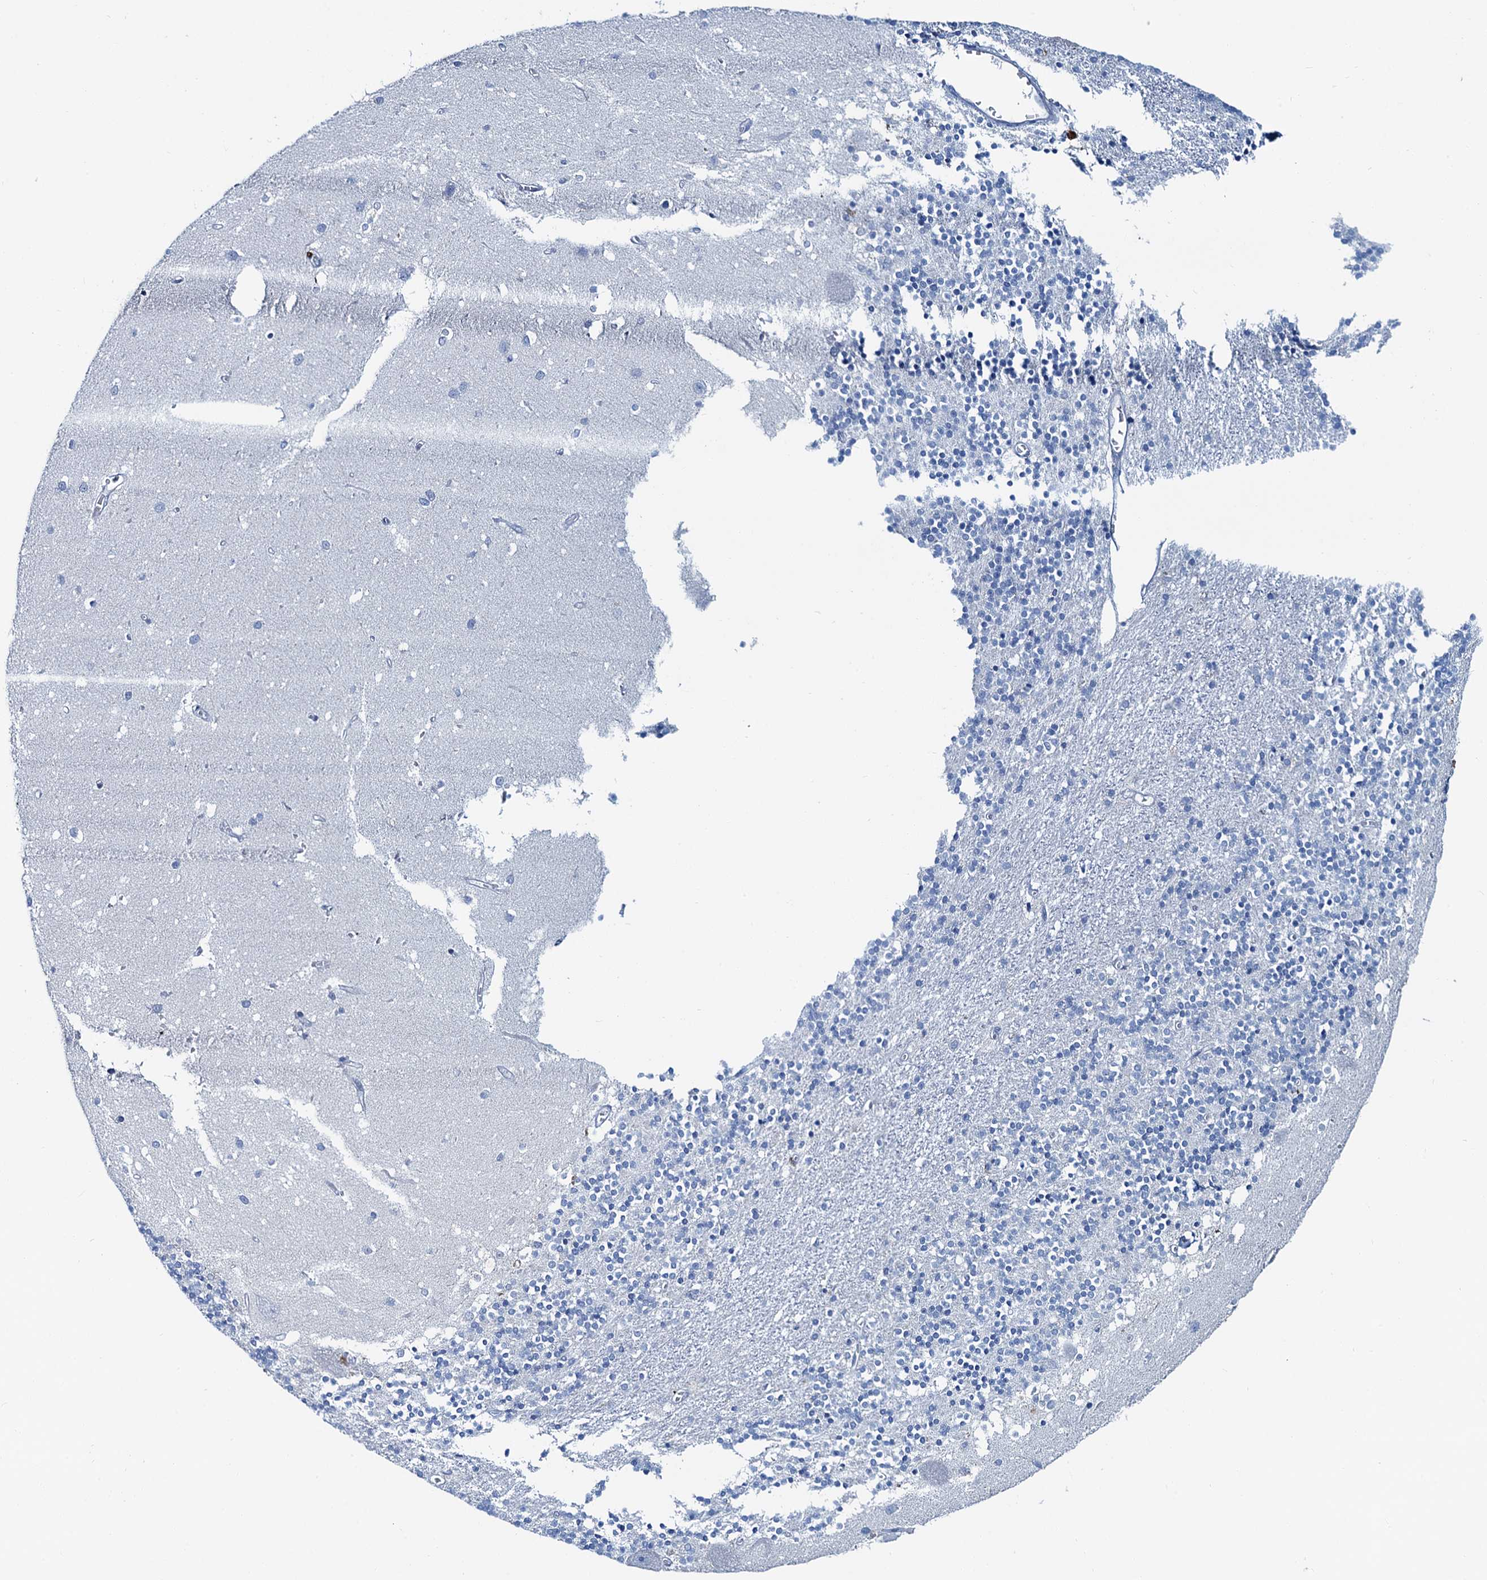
{"staining": {"intensity": "negative", "quantity": "none", "location": "none"}, "tissue": "cerebellum", "cell_type": "Cells in granular layer", "image_type": "normal", "snomed": [{"axis": "morphology", "description": "Normal tissue, NOS"}, {"axis": "topography", "description": "Cerebellum"}], "caption": "A photomicrograph of human cerebellum is negative for staining in cells in granular layer. Nuclei are stained in blue.", "gene": "ASTE1", "patient": {"sex": "male", "age": 54}}